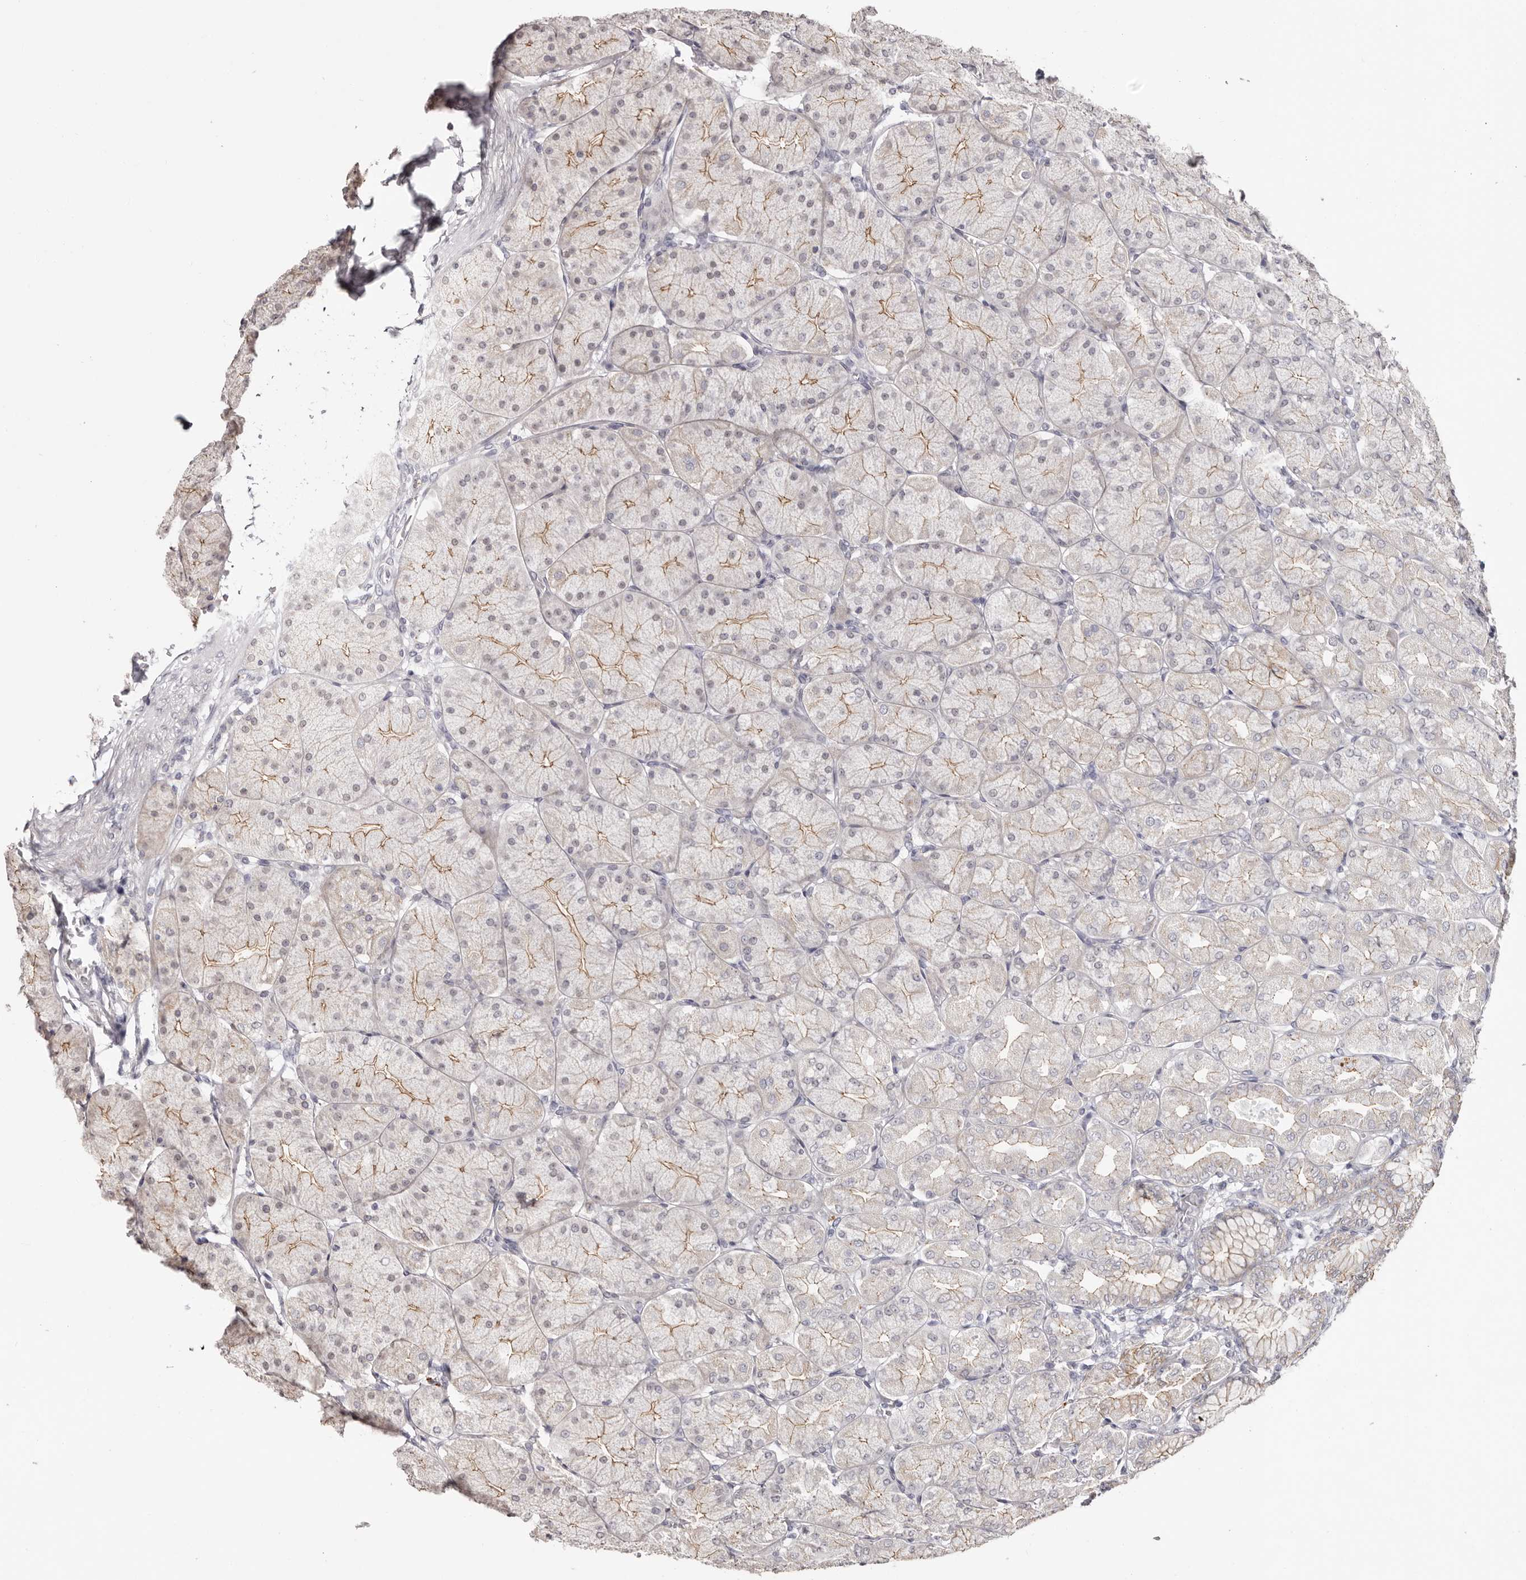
{"staining": {"intensity": "moderate", "quantity": "25%-75%", "location": "cytoplasmic/membranous"}, "tissue": "stomach", "cell_type": "Glandular cells", "image_type": "normal", "snomed": [{"axis": "morphology", "description": "Normal tissue, NOS"}, {"axis": "topography", "description": "Stomach, upper"}], "caption": "Protein expression analysis of benign human stomach reveals moderate cytoplasmic/membranous staining in approximately 25%-75% of glandular cells.", "gene": "PCDHB6", "patient": {"sex": "female", "age": 56}}